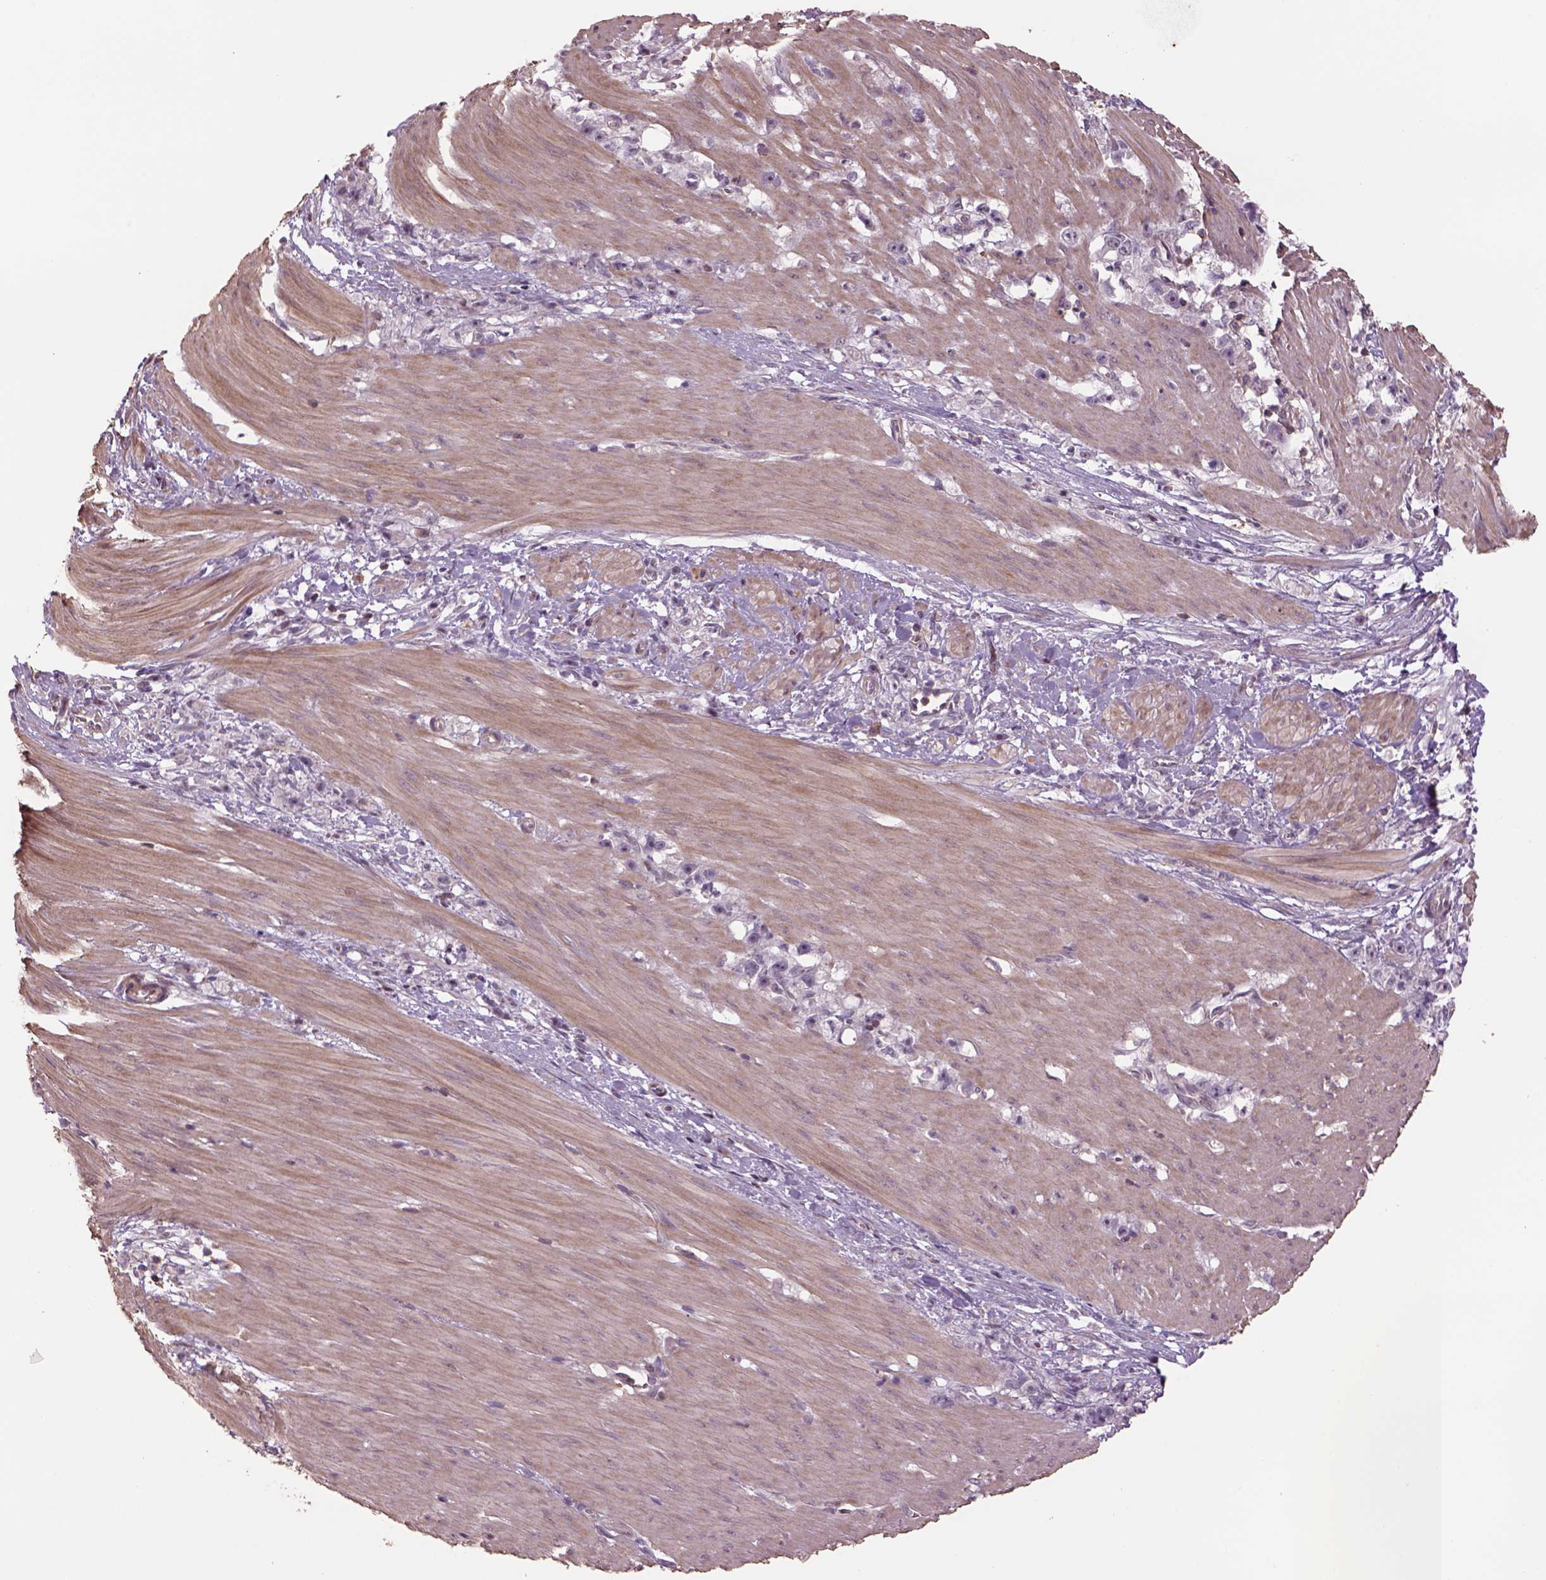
{"staining": {"intensity": "negative", "quantity": "none", "location": "none"}, "tissue": "stomach cancer", "cell_type": "Tumor cells", "image_type": "cancer", "snomed": [{"axis": "morphology", "description": "Adenocarcinoma, NOS"}, {"axis": "topography", "description": "Stomach"}], "caption": "The immunohistochemistry (IHC) micrograph has no significant staining in tumor cells of stomach cancer (adenocarcinoma) tissue.", "gene": "LIN7A", "patient": {"sex": "female", "age": 59}}